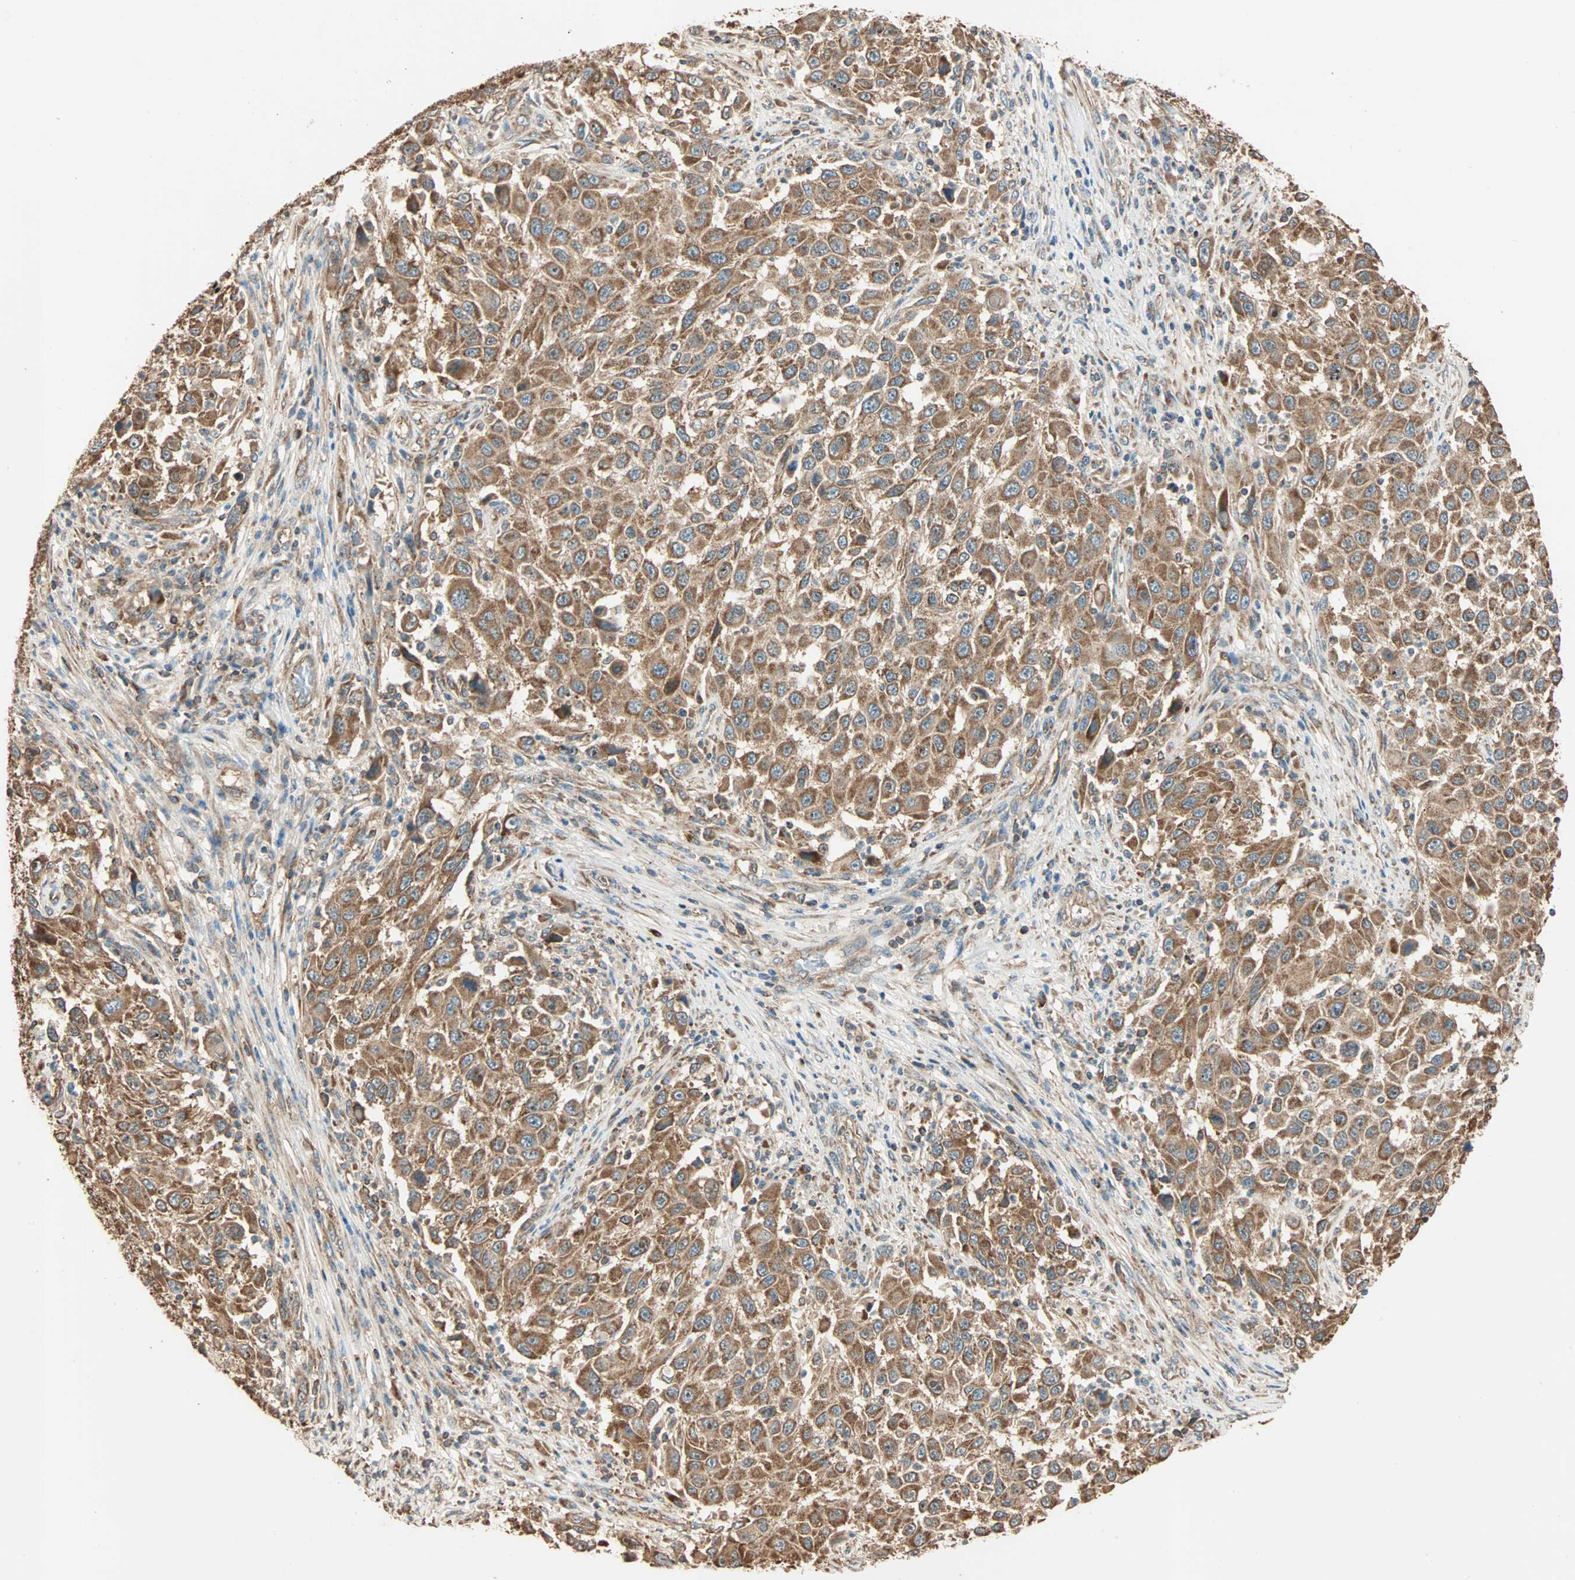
{"staining": {"intensity": "strong", "quantity": ">75%", "location": "cytoplasmic/membranous"}, "tissue": "melanoma", "cell_type": "Tumor cells", "image_type": "cancer", "snomed": [{"axis": "morphology", "description": "Malignant melanoma, Metastatic site"}, {"axis": "topography", "description": "Lymph node"}], "caption": "Protein expression analysis of melanoma demonstrates strong cytoplasmic/membranous positivity in about >75% of tumor cells. (DAB (3,3'-diaminobenzidine) IHC with brightfield microscopy, high magnification).", "gene": "EIF4G2", "patient": {"sex": "male", "age": 61}}